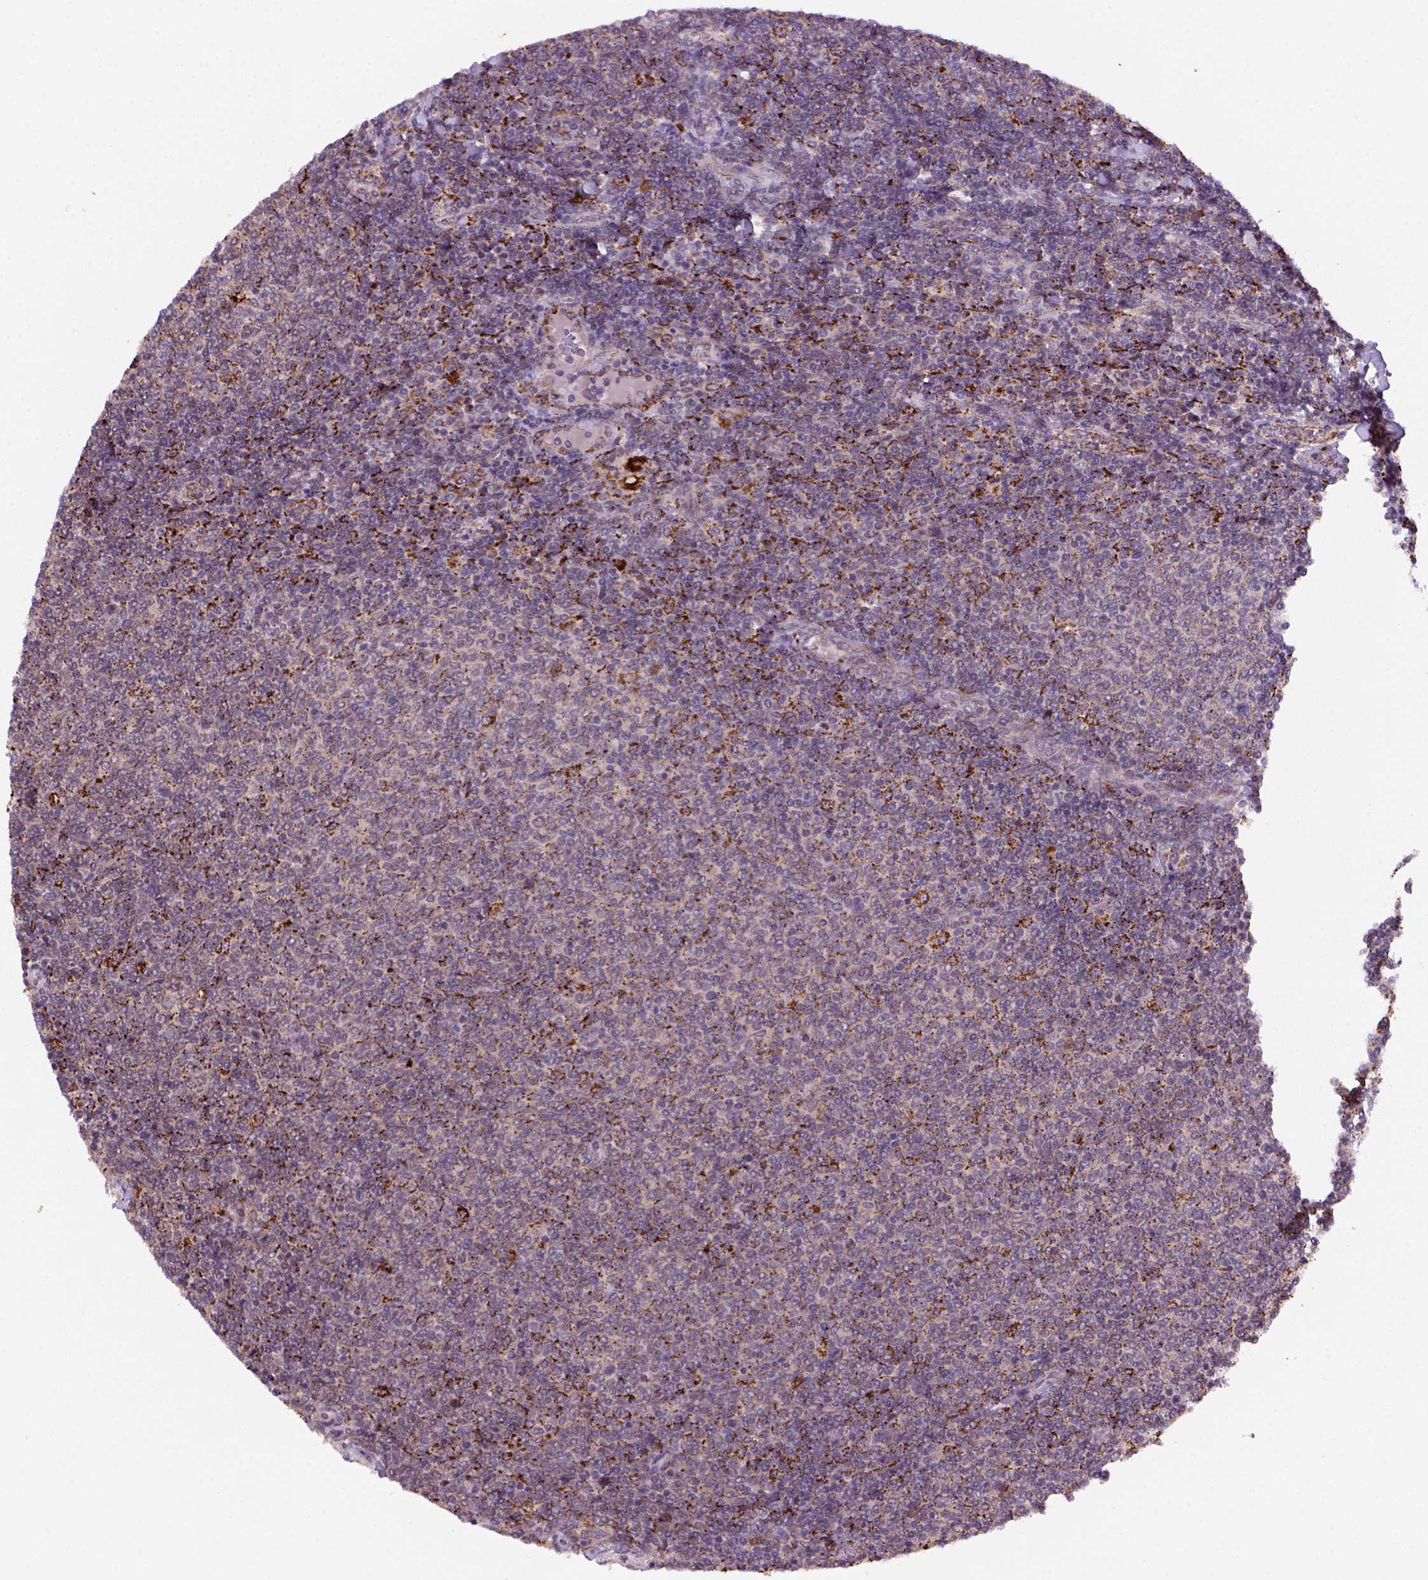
{"staining": {"intensity": "strong", "quantity": ">75%", "location": "cytoplasmic/membranous"}, "tissue": "lymphoma", "cell_type": "Tumor cells", "image_type": "cancer", "snomed": [{"axis": "morphology", "description": "Malignant lymphoma, non-Hodgkin's type, Low grade"}, {"axis": "topography", "description": "Lymph node"}], "caption": "High-power microscopy captured an immunohistochemistry (IHC) micrograph of low-grade malignant lymphoma, non-Hodgkin's type, revealing strong cytoplasmic/membranous positivity in approximately >75% of tumor cells.", "gene": "FZD7", "patient": {"sex": "male", "age": 52}}